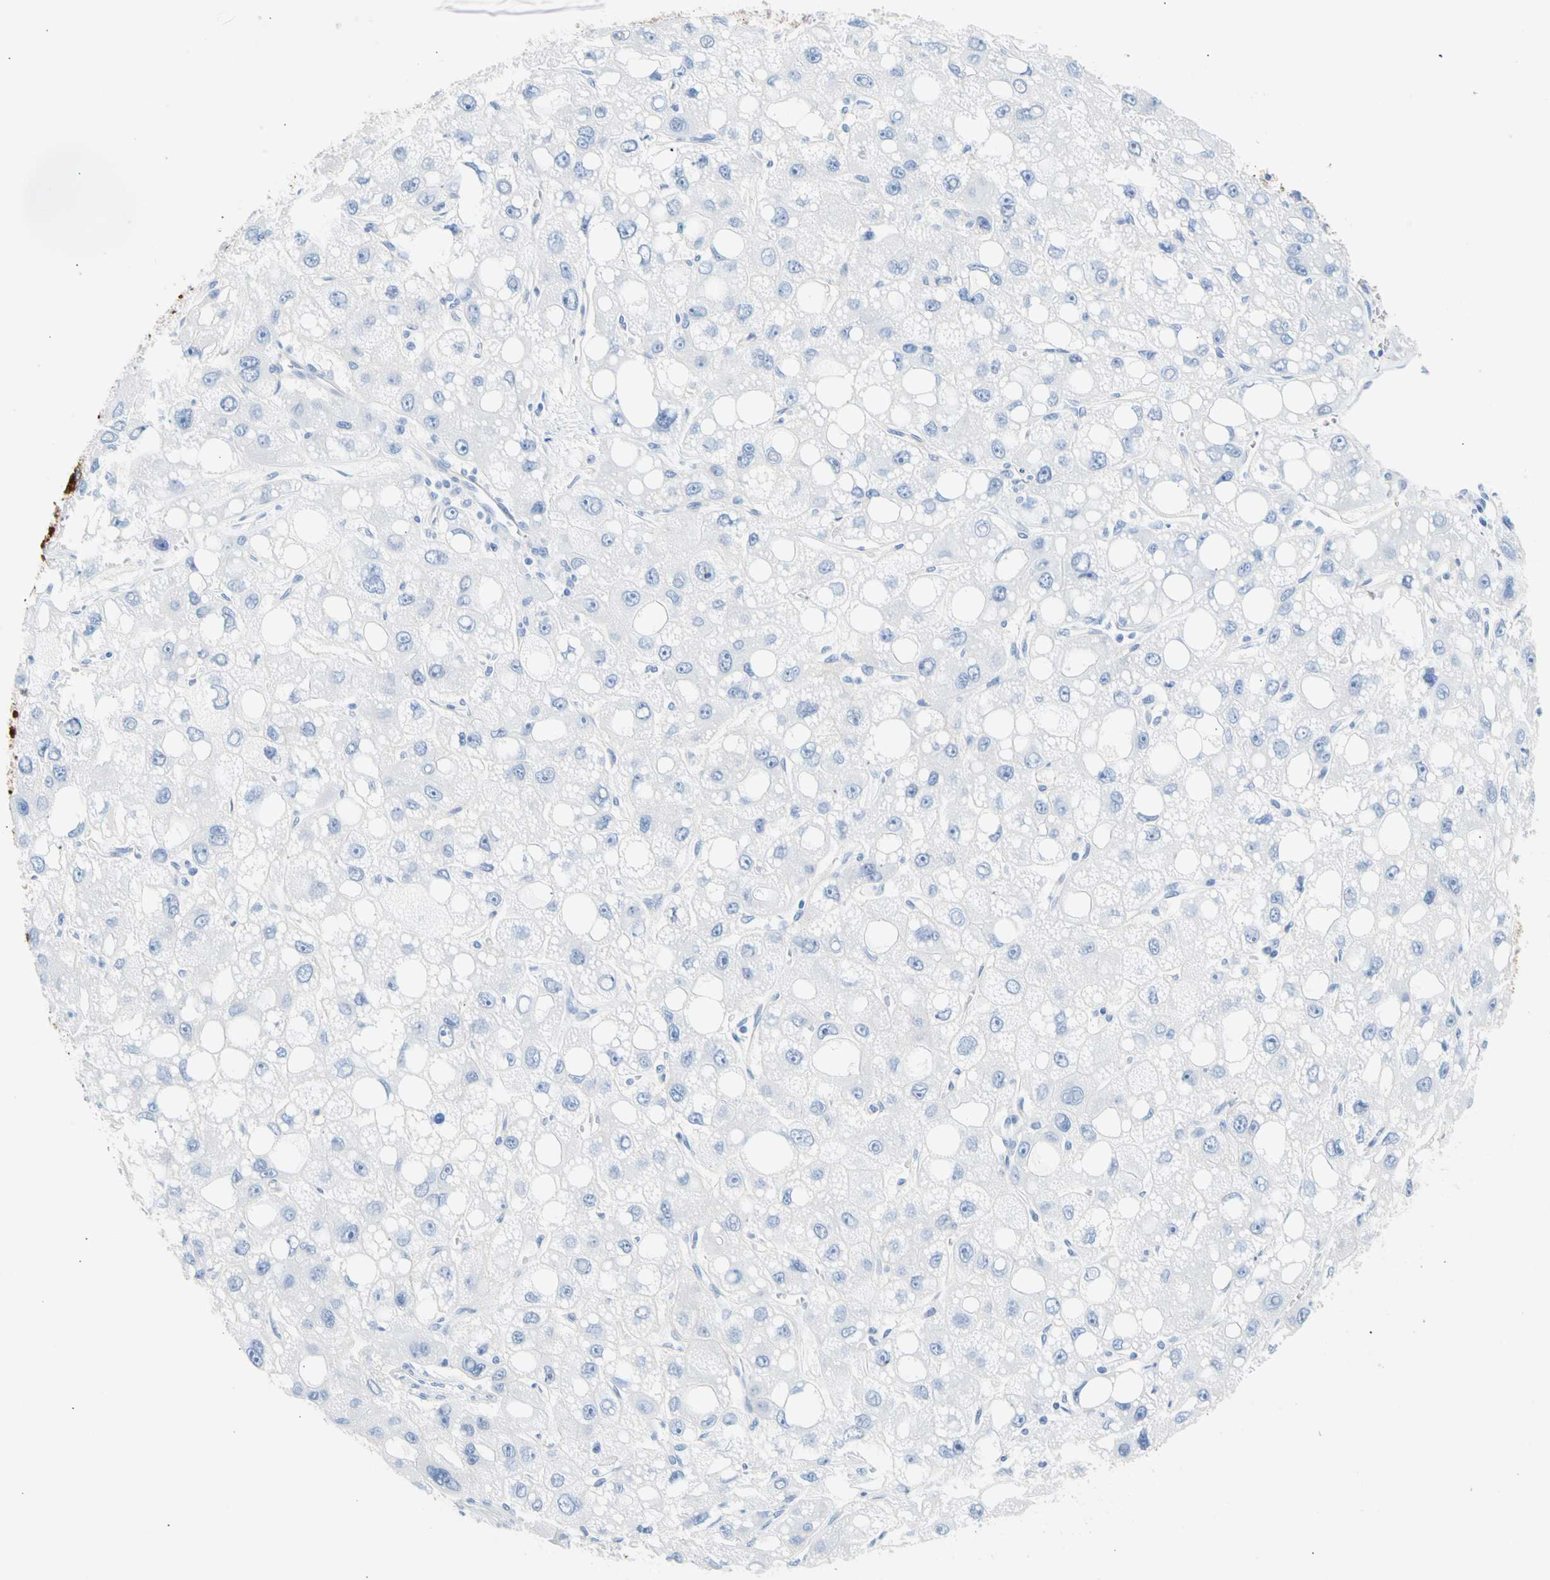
{"staining": {"intensity": "negative", "quantity": "none", "location": "none"}, "tissue": "liver cancer", "cell_type": "Tumor cells", "image_type": "cancer", "snomed": [{"axis": "morphology", "description": "Carcinoma, Hepatocellular, NOS"}, {"axis": "topography", "description": "Liver"}], "caption": "DAB (3,3'-diaminobenzidine) immunohistochemical staining of liver cancer displays no significant positivity in tumor cells.", "gene": "CEL", "patient": {"sex": "male", "age": 55}}